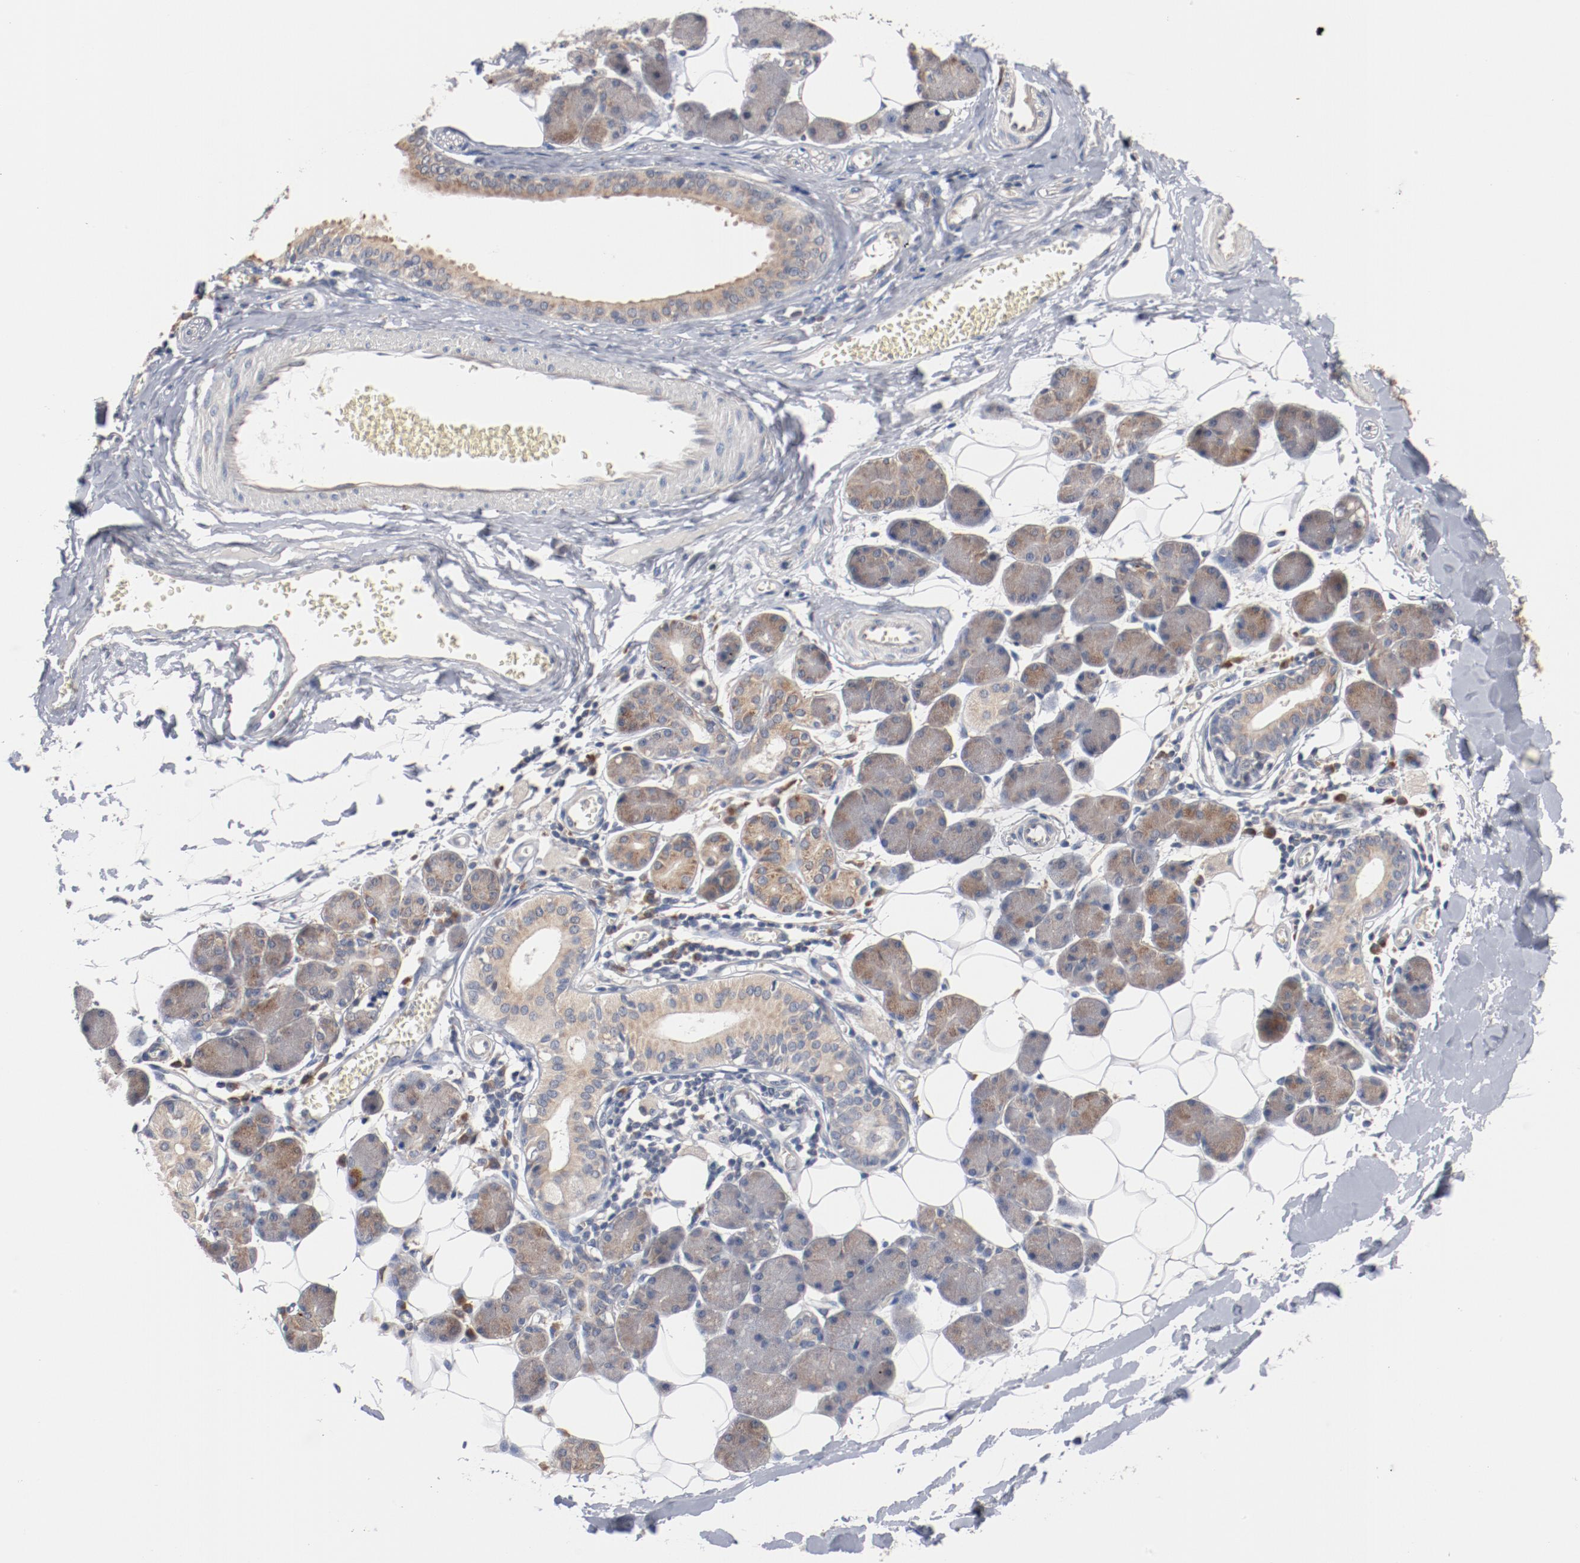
{"staining": {"intensity": "weak", "quantity": "25%-75%", "location": "cytoplasmic/membranous"}, "tissue": "salivary gland", "cell_type": "Glandular cells", "image_type": "normal", "snomed": [{"axis": "morphology", "description": "Normal tissue, NOS"}, {"axis": "morphology", "description": "Adenoma, NOS"}, {"axis": "topography", "description": "Salivary gland"}], "caption": "High-power microscopy captured an IHC micrograph of unremarkable salivary gland, revealing weak cytoplasmic/membranous positivity in about 25%-75% of glandular cells. (brown staining indicates protein expression, while blue staining denotes nuclei).", "gene": "RNASE11", "patient": {"sex": "female", "age": 32}}